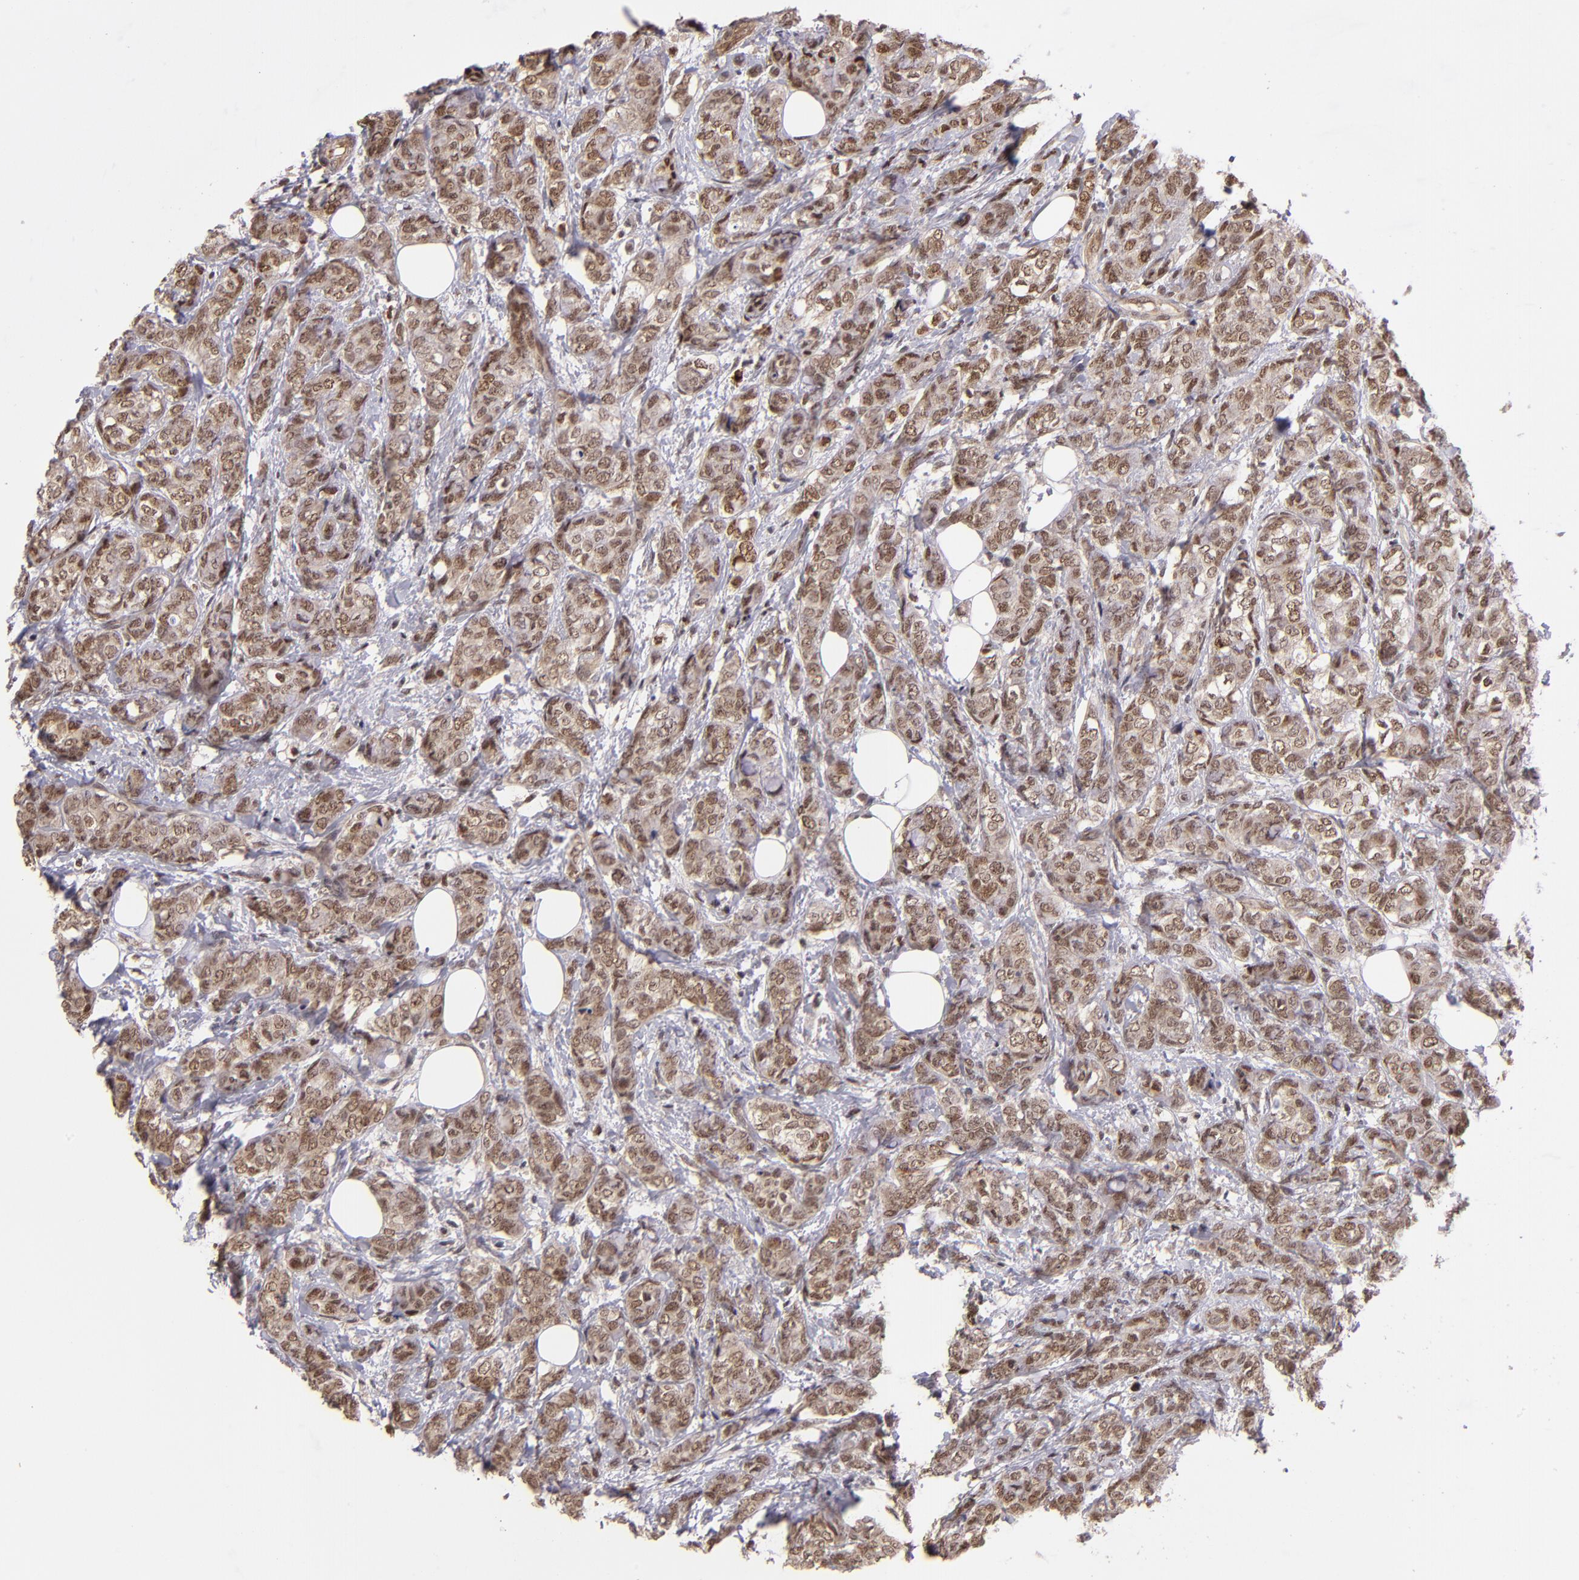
{"staining": {"intensity": "moderate", "quantity": ">75%", "location": "nuclear"}, "tissue": "breast cancer", "cell_type": "Tumor cells", "image_type": "cancer", "snomed": [{"axis": "morphology", "description": "Lobular carcinoma"}, {"axis": "topography", "description": "Breast"}], "caption": "The image reveals a brown stain indicating the presence of a protein in the nuclear of tumor cells in lobular carcinoma (breast).", "gene": "ABHD12B", "patient": {"sex": "female", "age": 60}}